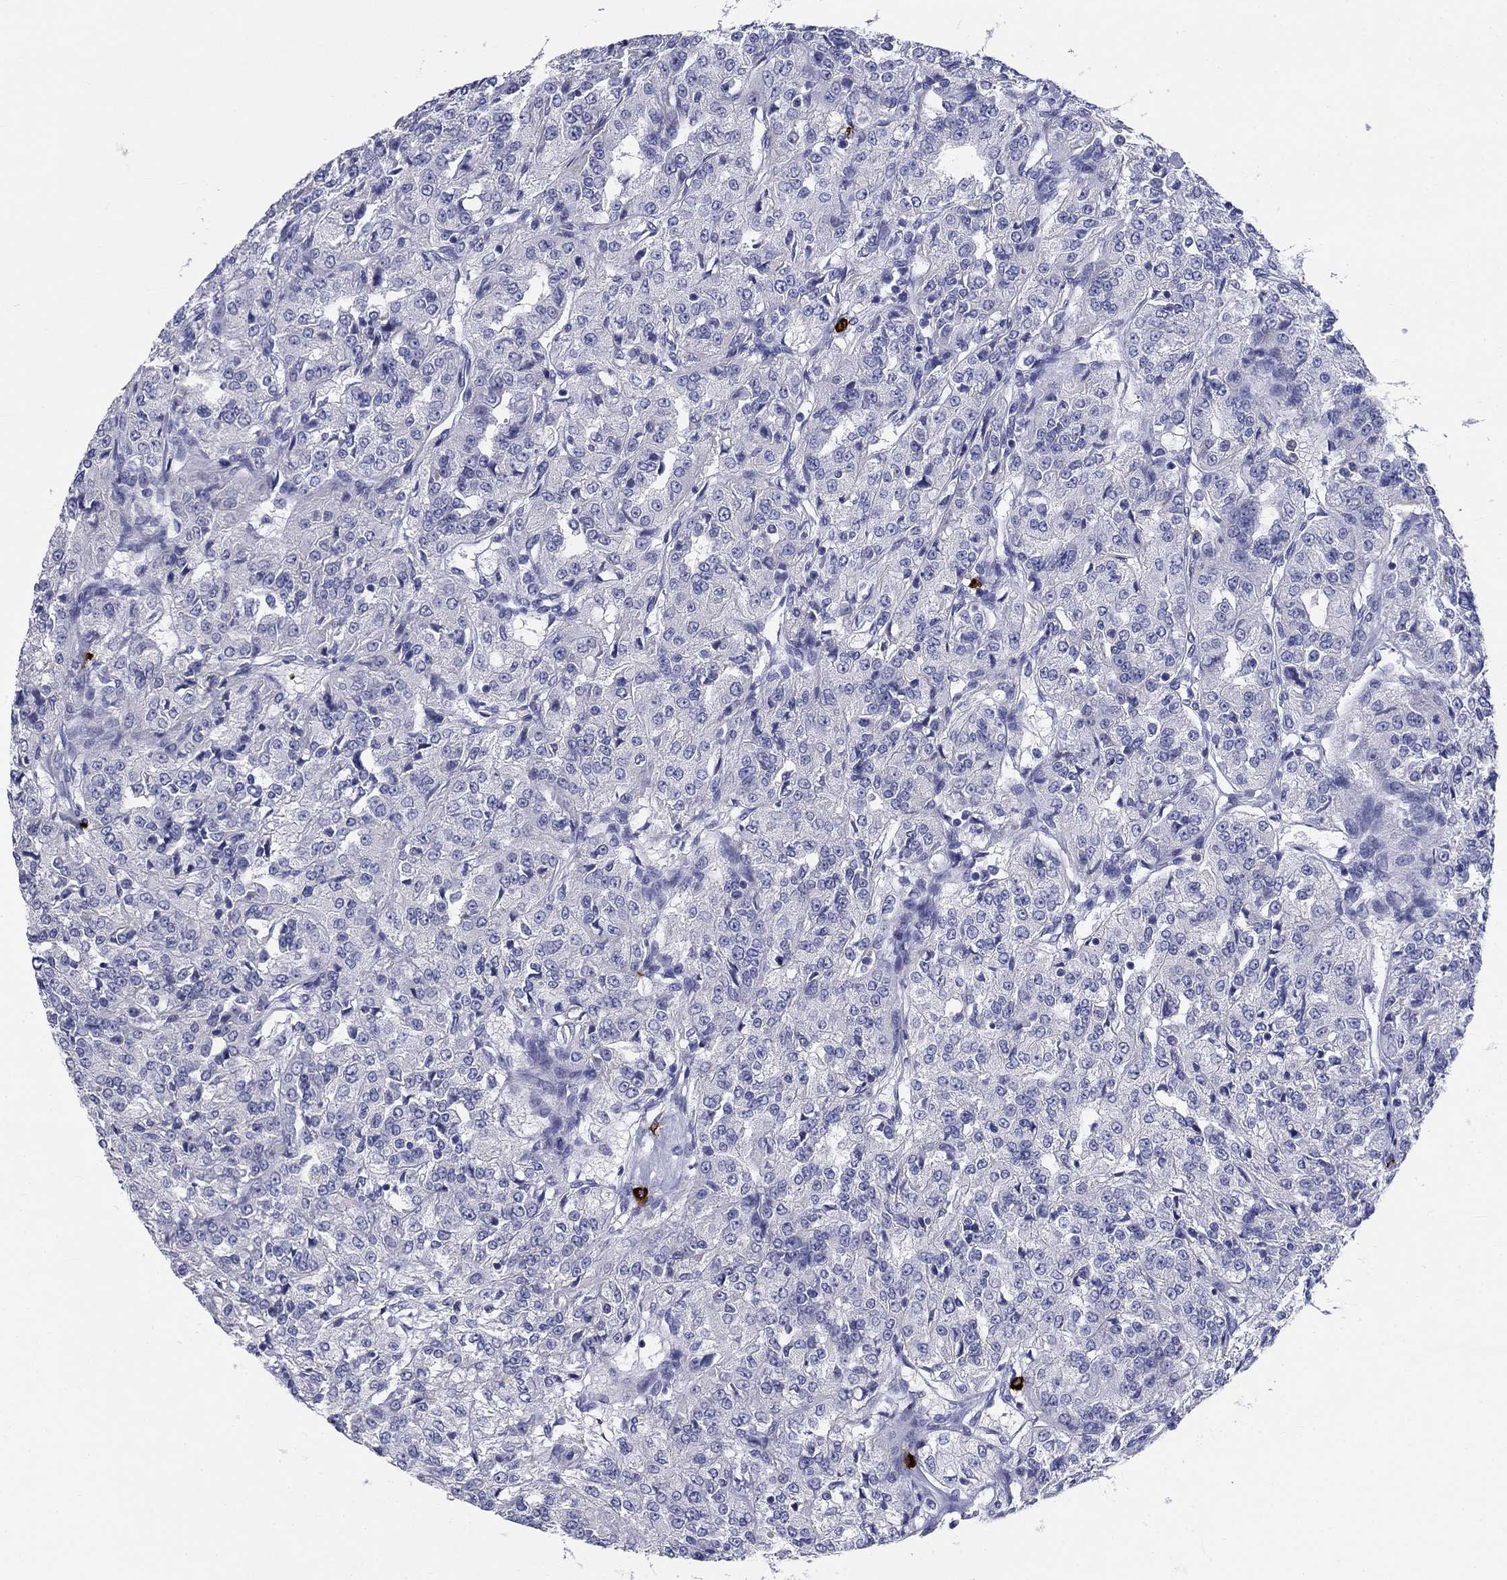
{"staining": {"intensity": "negative", "quantity": "none", "location": "none"}, "tissue": "renal cancer", "cell_type": "Tumor cells", "image_type": "cancer", "snomed": [{"axis": "morphology", "description": "Adenocarcinoma, NOS"}, {"axis": "topography", "description": "Kidney"}], "caption": "An IHC image of renal adenocarcinoma is shown. There is no staining in tumor cells of renal adenocarcinoma.", "gene": "CD40LG", "patient": {"sex": "female", "age": 63}}